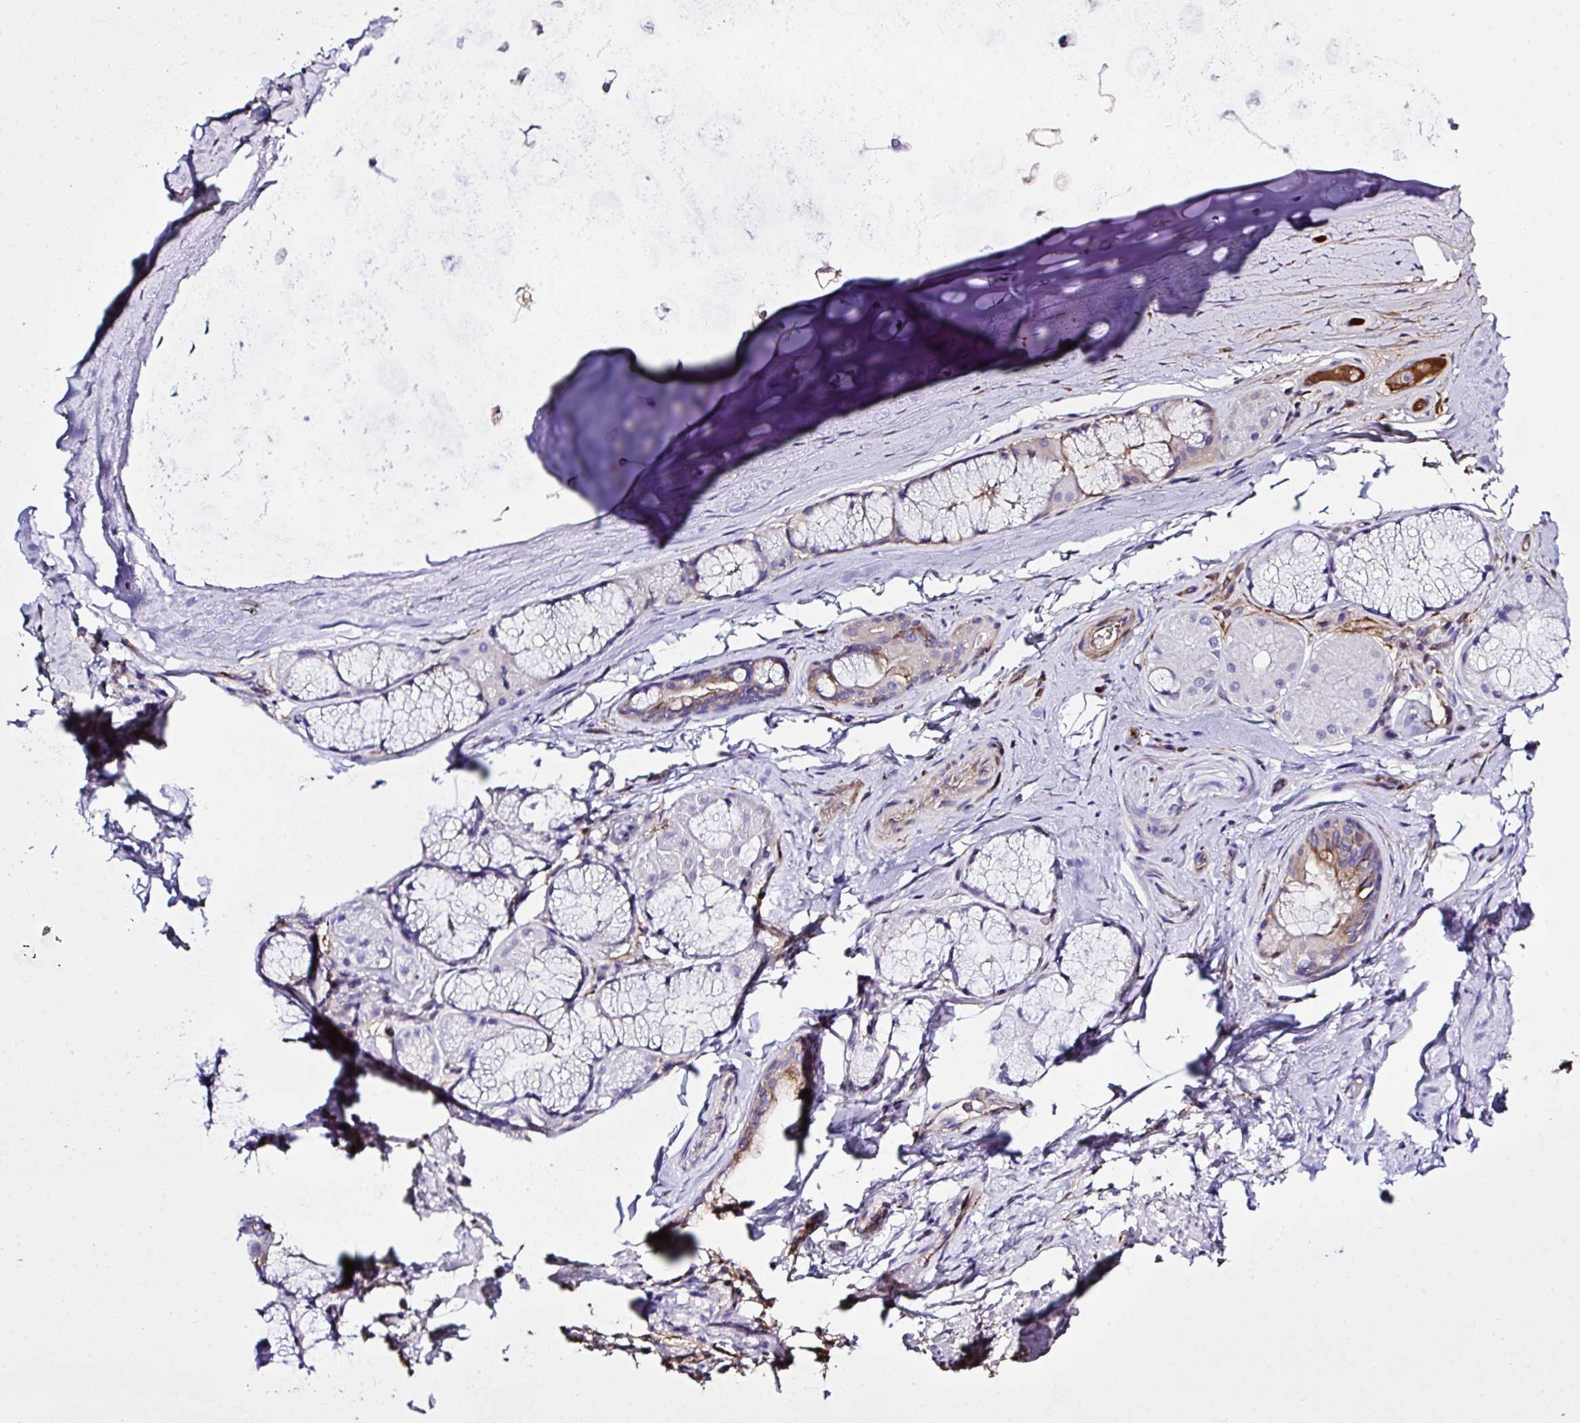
{"staining": {"intensity": "negative", "quantity": "none", "location": "none"}, "tissue": "soft tissue", "cell_type": "Chondrocytes", "image_type": "normal", "snomed": [{"axis": "morphology", "description": "Normal tissue, NOS"}, {"axis": "topography", "description": "Cartilage tissue"}, {"axis": "topography", "description": "Bronchus"}], "caption": "Soft tissue stained for a protein using IHC shows no positivity chondrocytes.", "gene": "ZNF813", "patient": {"sex": "male", "age": 64}}